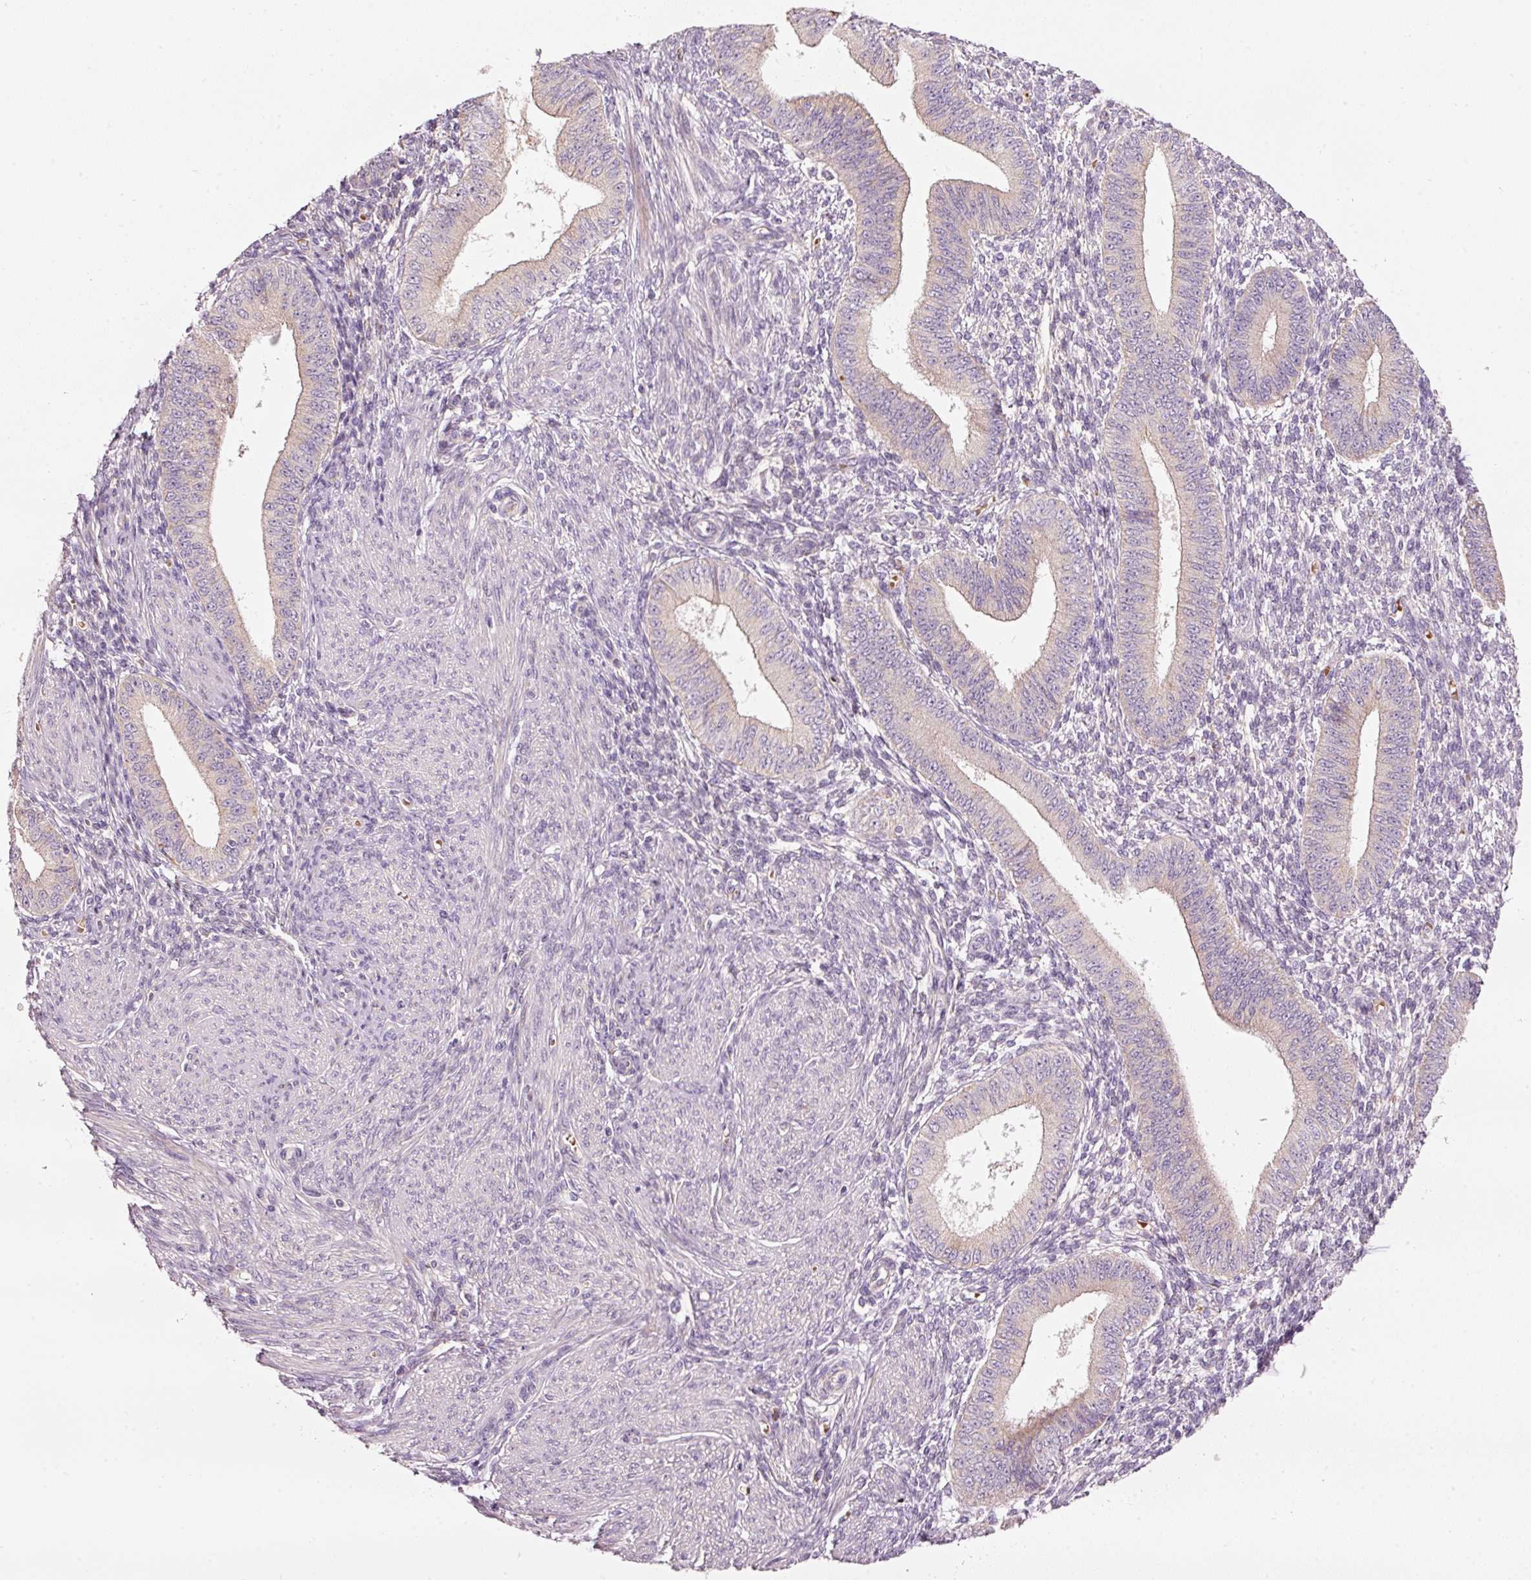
{"staining": {"intensity": "negative", "quantity": "none", "location": "none"}, "tissue": "endometrium", "cell_type": "Cells in endometrial stroma", "image_type": "normal", "snomed": [{"axis": "morphology", "description": "Normal tissue, NOS"}, {"axis": "topography", "description": "Endometrium"}], "caption": "This is an IHC image of benign endometrium. There is no staining in cells in endometrial stroma.", "gene": "KLHL21", "patient": {"sex": "female", "age": 49}}